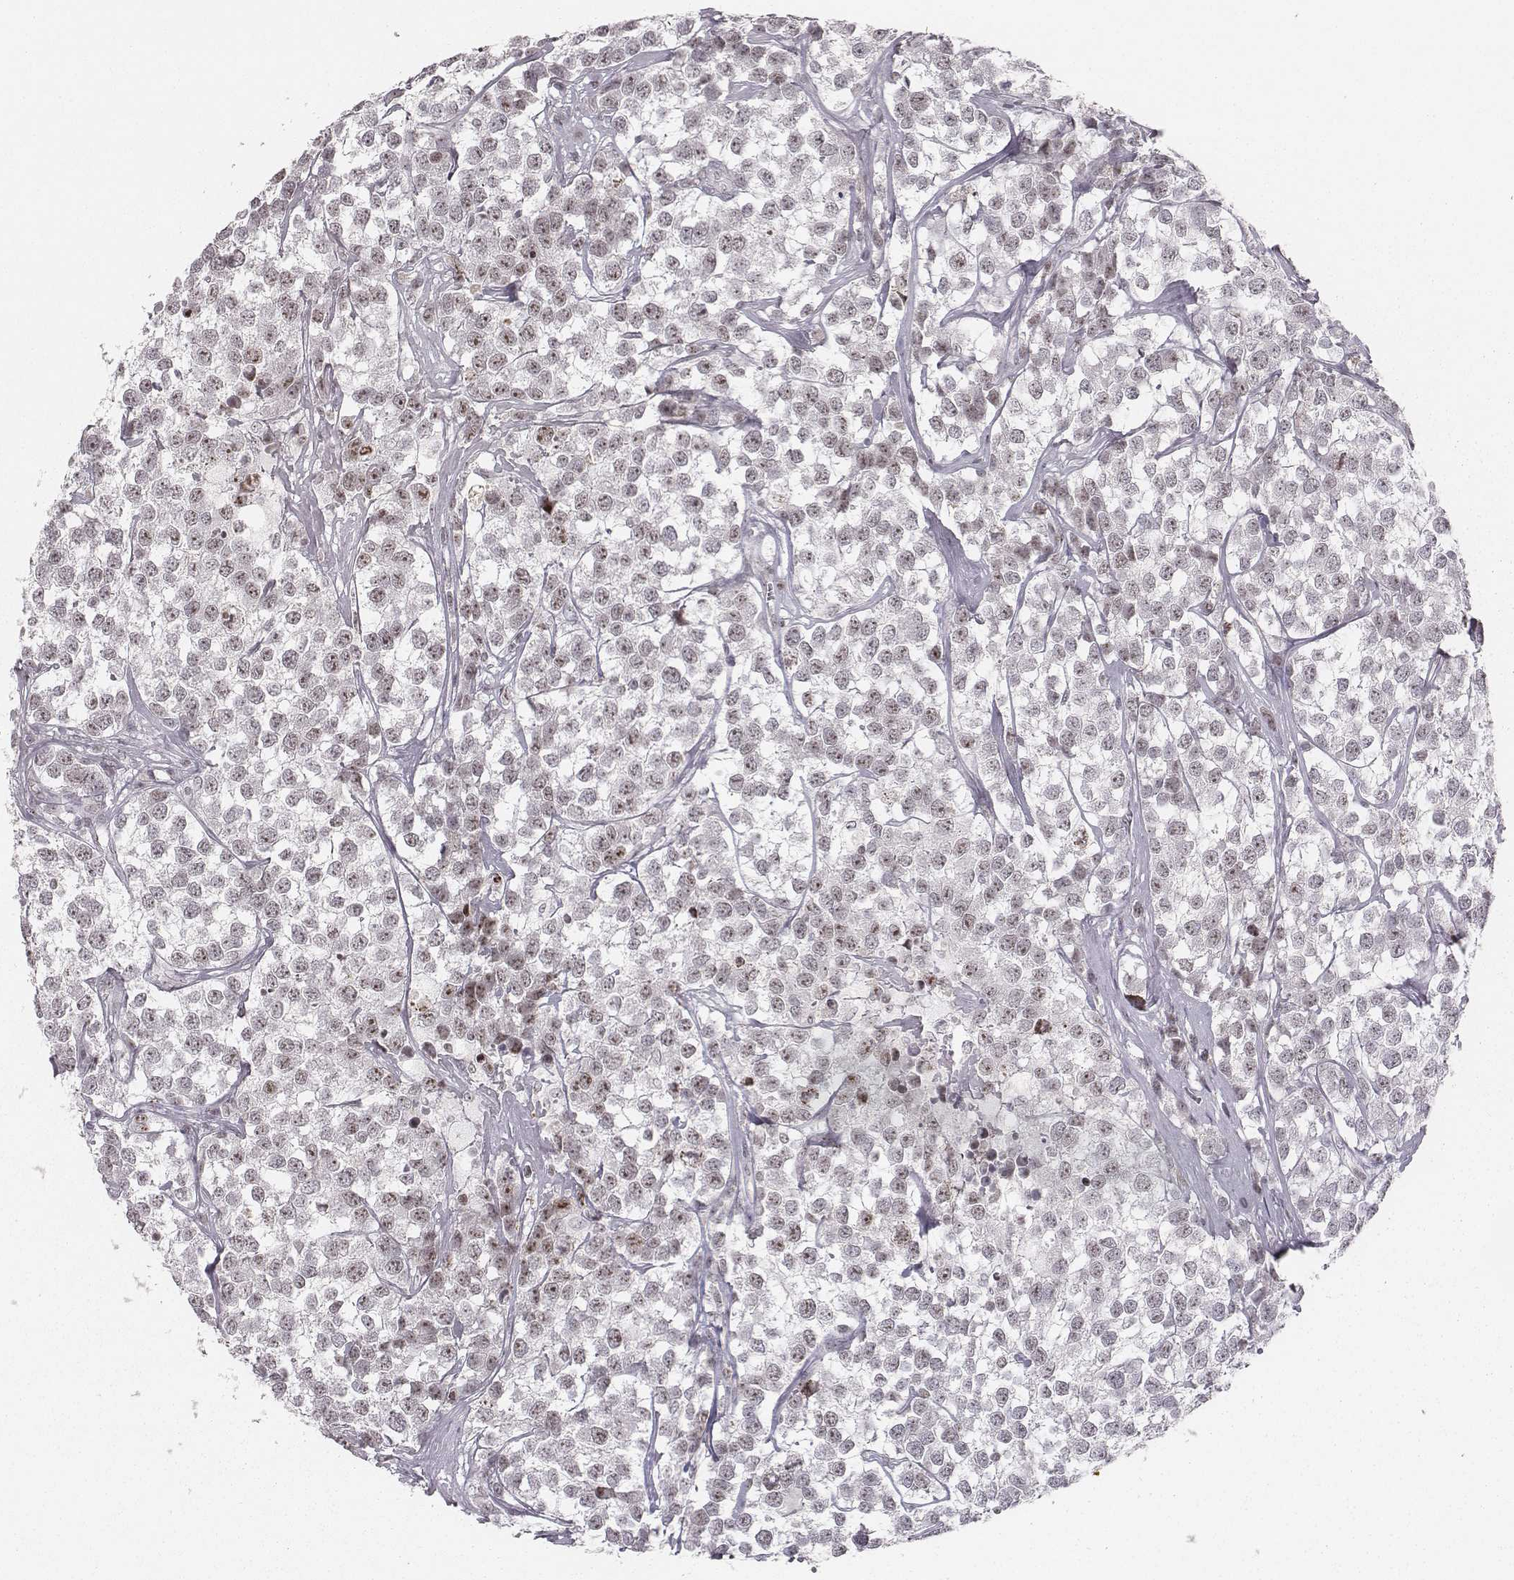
{"staining": {"intensity": "moderate", "quantity": "25%-75%", "location": "nuclear"}, "tissue": "testis cancer", "cell_type": "Tumor cells", "image_type": "cancer", "snomed": [{"axis": "morphology", "description": "Seminoma, NOS"}, {"axis": "topography", "description": "Testis"}], "caption": "Human testis seminoma stained with a protein marker reveals moderate staining in tumor cells.", "gene": "NIFK", "patient": {"sex": "male", "age": 59}}